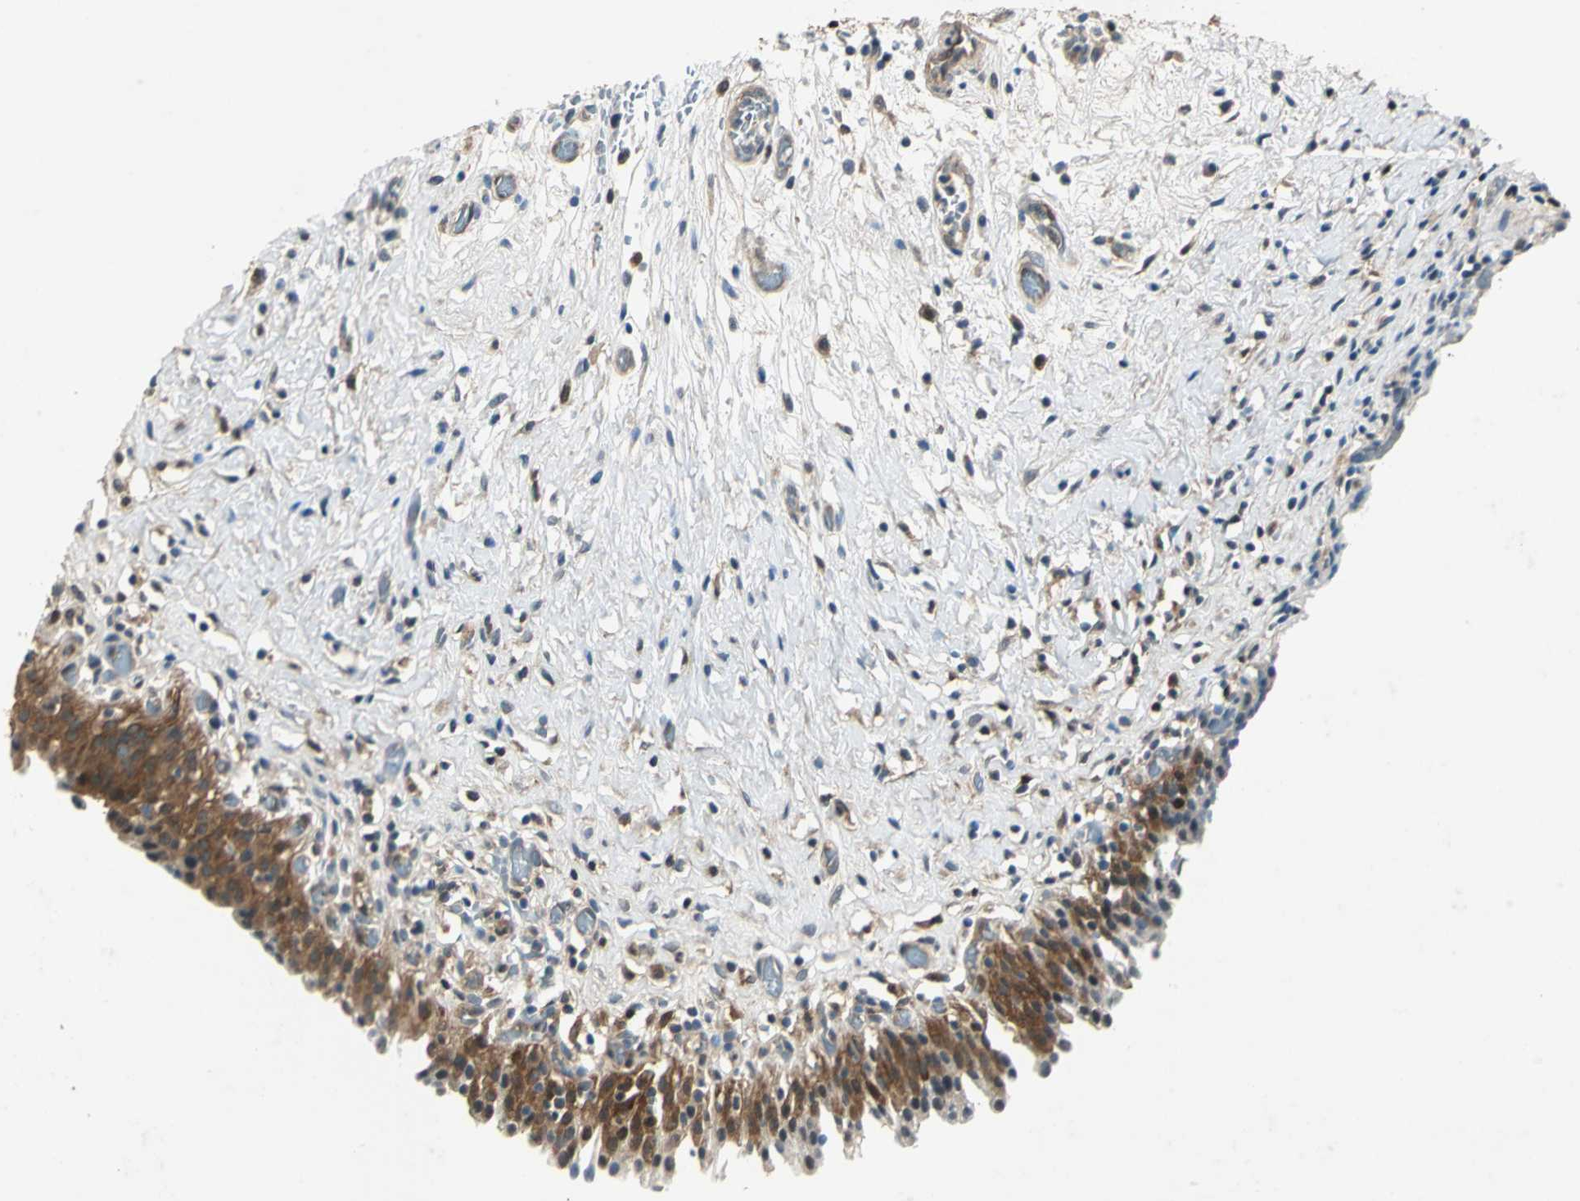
{"staining": {"intensity": "moderate", "quantity": ">75%", "location": "cytoplasmic/membranous"}, "tissue": "urinary bladder", "cell_type": "Urothelial cells", "image_type": "normal", "snomed": [{"axis": "morphology", "description": "Normal tissue, NOS"}, {"axis": "topography", "description": "Urinary bladder"}], "caption": "A micrograph of human urinary bladder stained for a protein shows moderate cytoplasmic/membranous brown staining in urothelial cells. (Brightfield microscopy of DAB IHC at high magnification).", "gene": "RRM2B", "patient": {"sex": "male", "age": 51}}